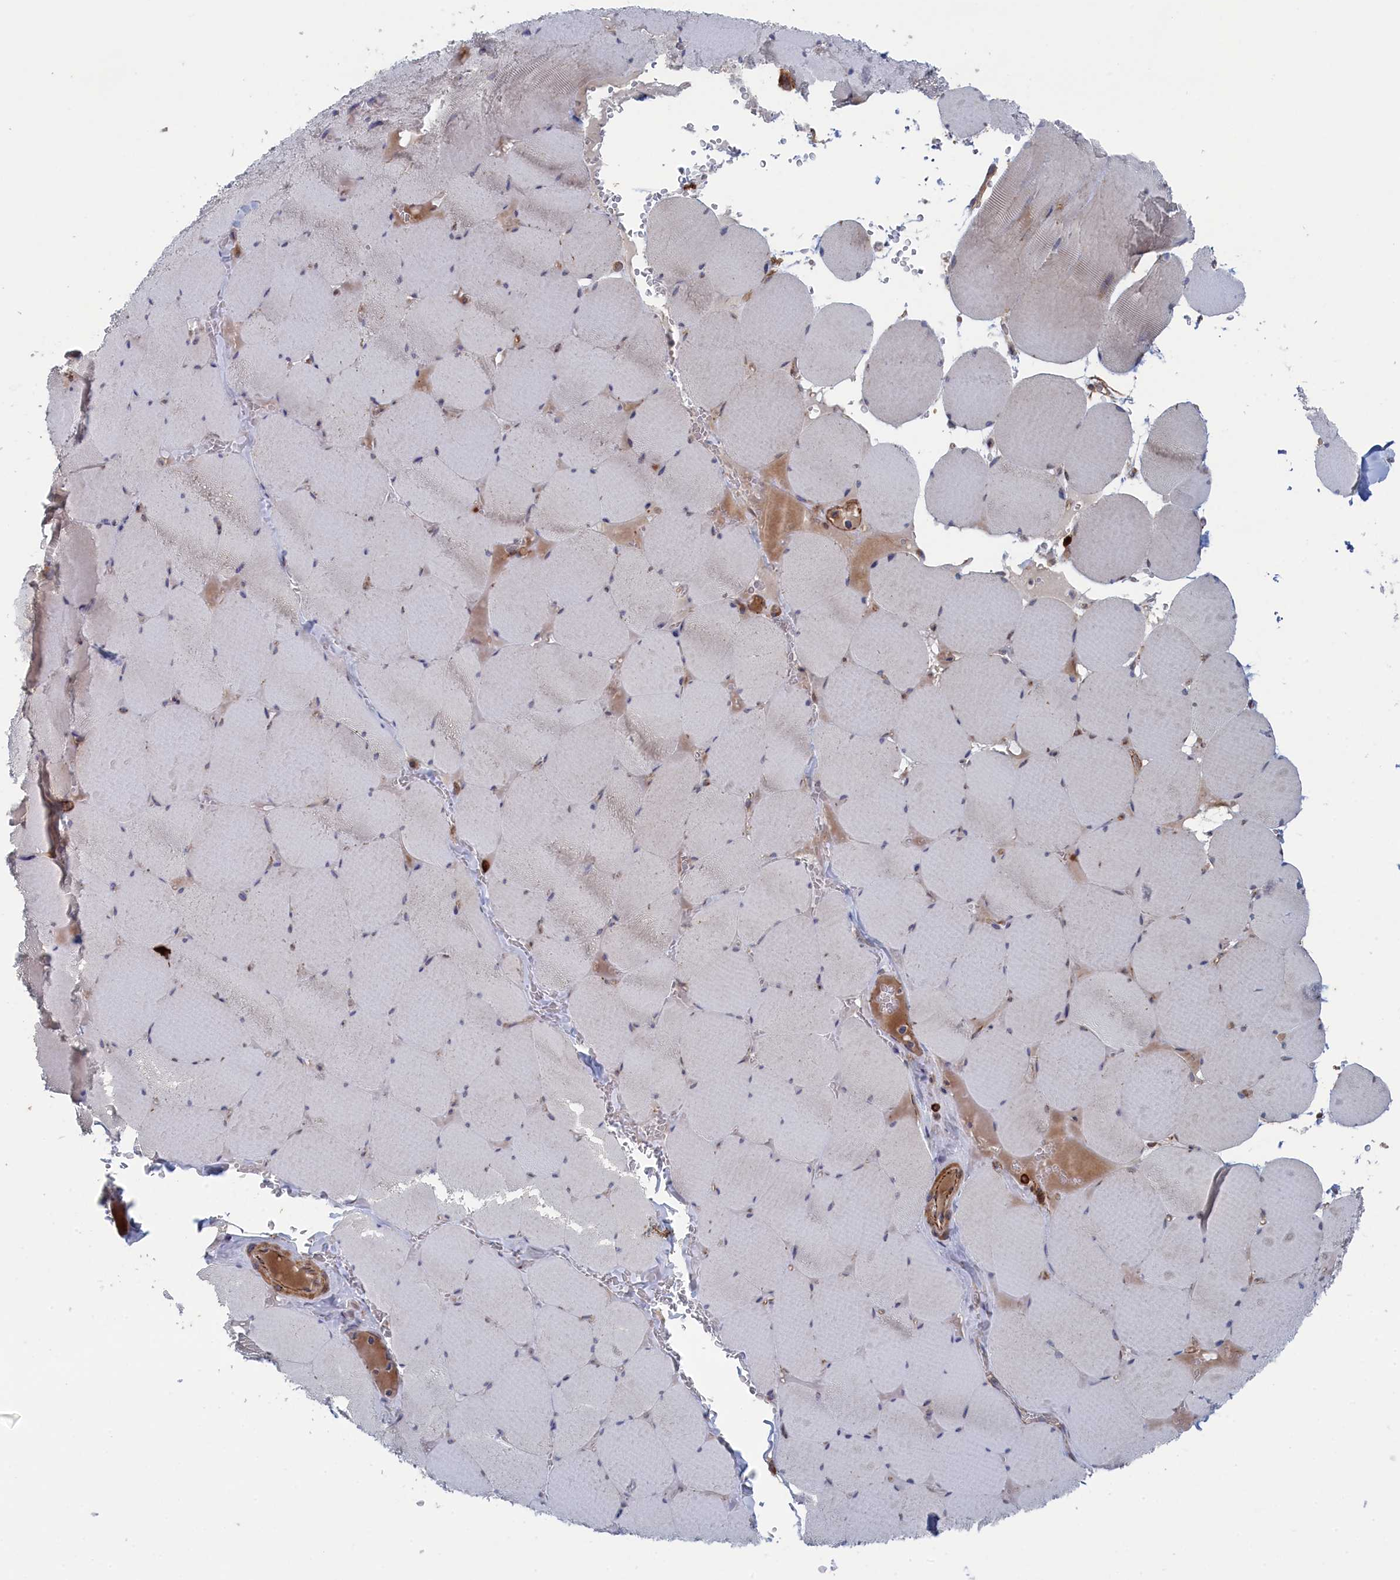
{"staining": {"intensity": "negative", "quantity": "none", "location": "none"}, "tissue": "skeletal muscle", "cell_type": "Myocytes", "image_type": "normal", "snomed": [{"axis": "morphology", "description": "Normal tissue, NOS"}, {"axis": "topography", "description": "Skeletal muscle"}, {"axis": "topography", "description": "Head-Neck"}], "caption": "DAB (3,3'-diaminobenzidine) immunohistochemical staining of normal human skeletal muscle exhibits no significant staining in myocytes. The staining is performed using DAB (3,3'-diaminobenzidine) brown chromogen with nuclei counter-stained in using hematoxylin.", "gene": "FILIP1L", "patient": {"sex": "male", "age": 66}}